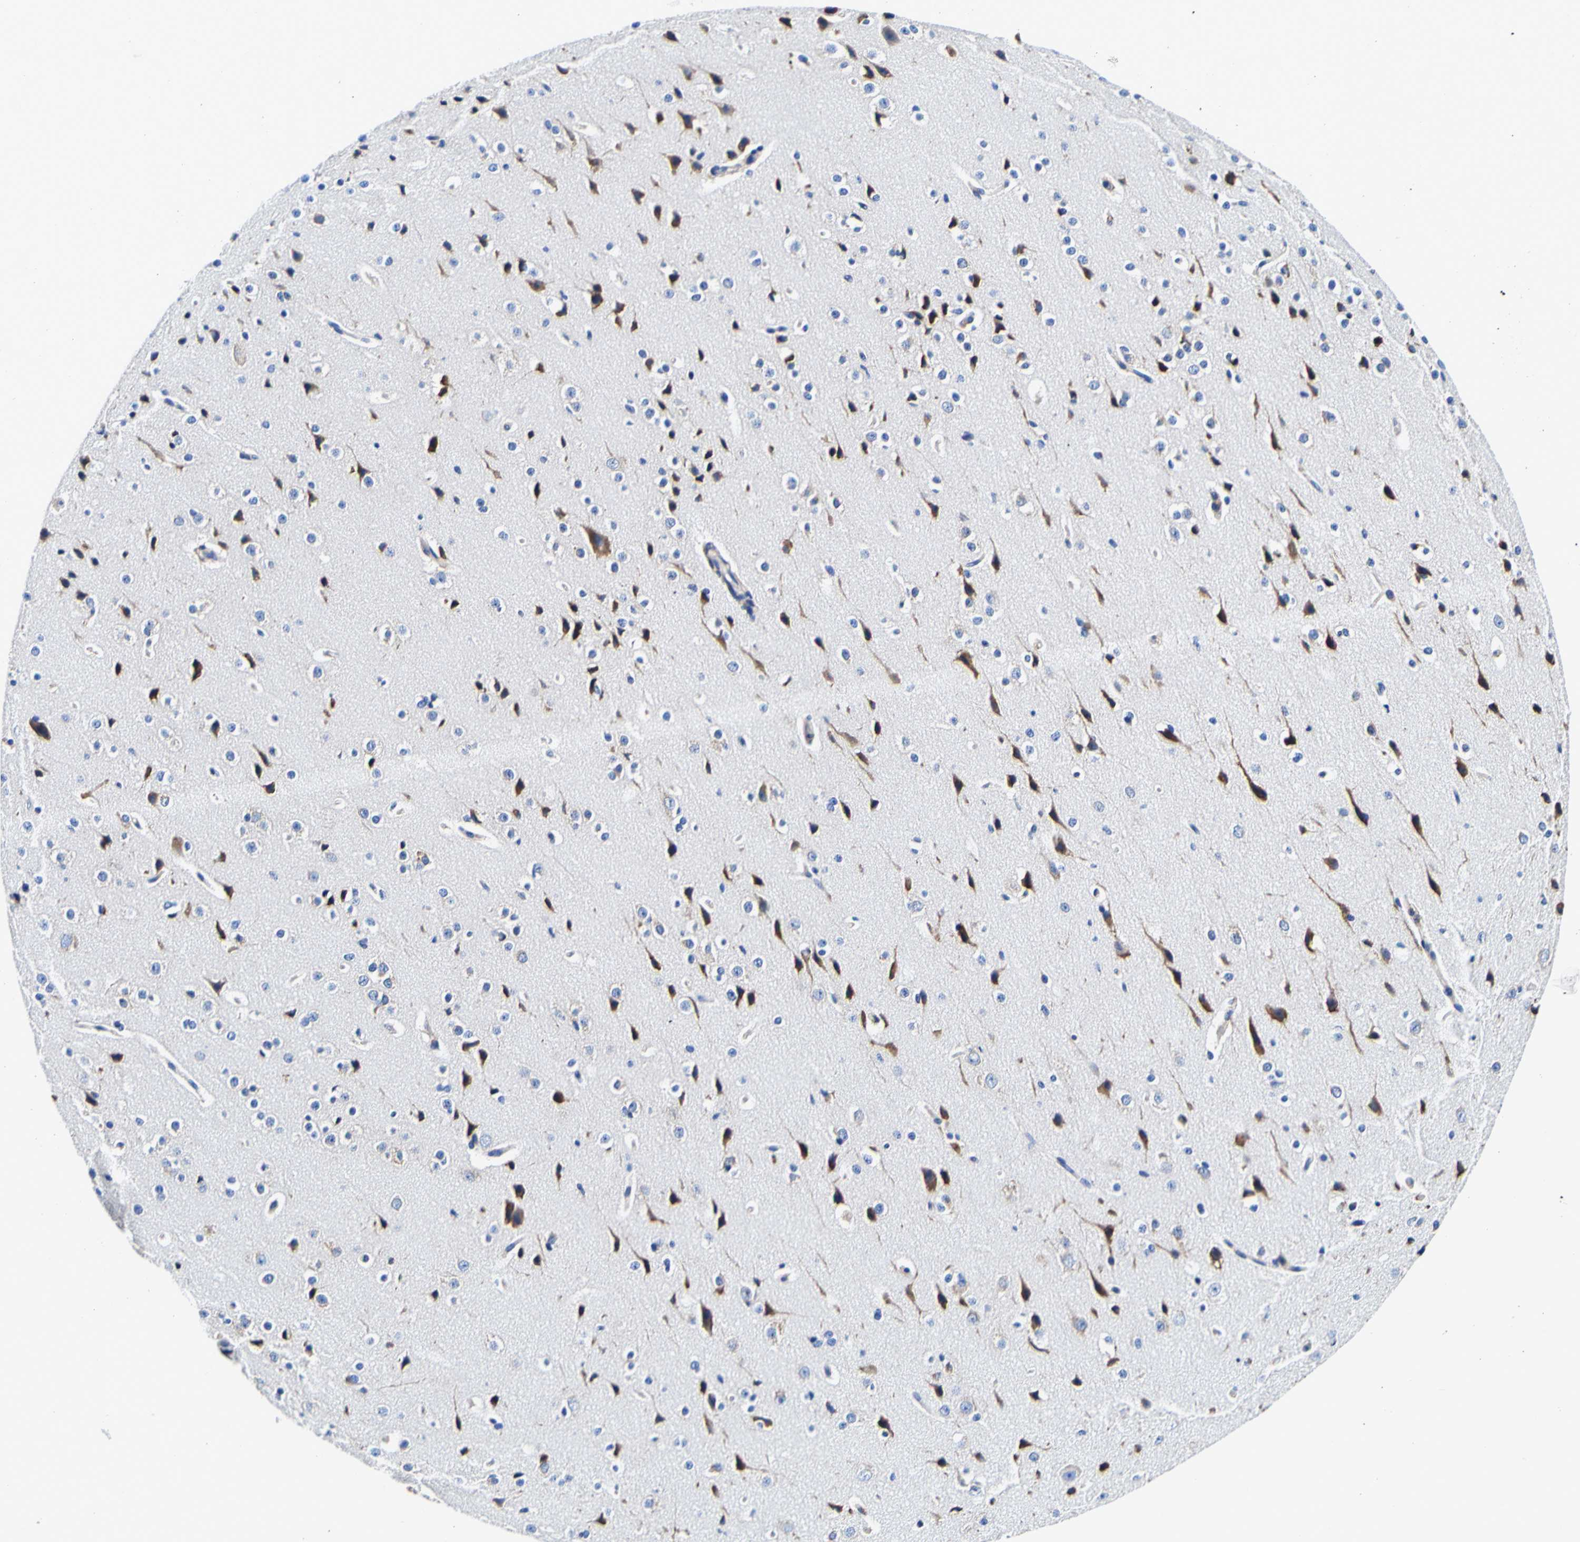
{"staining": {"intensity": "moderate", "quantity": "<25%", "location": "cytoplasmic/membranous"}, "tissue": "cerebral cortex", "cell_type": "Endothelial cells", "image_type": "normal", "snomed": [{"axis": "morphology", "description": "Normal tissue, NOS"}, {"axis": "morphology", "description": "Developmental malformation"}, {"axis": "topography", "description": "Cerebral cortex"}], "caption": "Brown immunohistochemical staining in unremarkable human cerebral cortex demonstrates moderate cytoplasmic/membranous expression in approximately <25% of endothelial cells. (IHC, brightfield microscopy, high magnification).", "gene": "P4HB", "patient": {"sex": "female", "age": 30}}